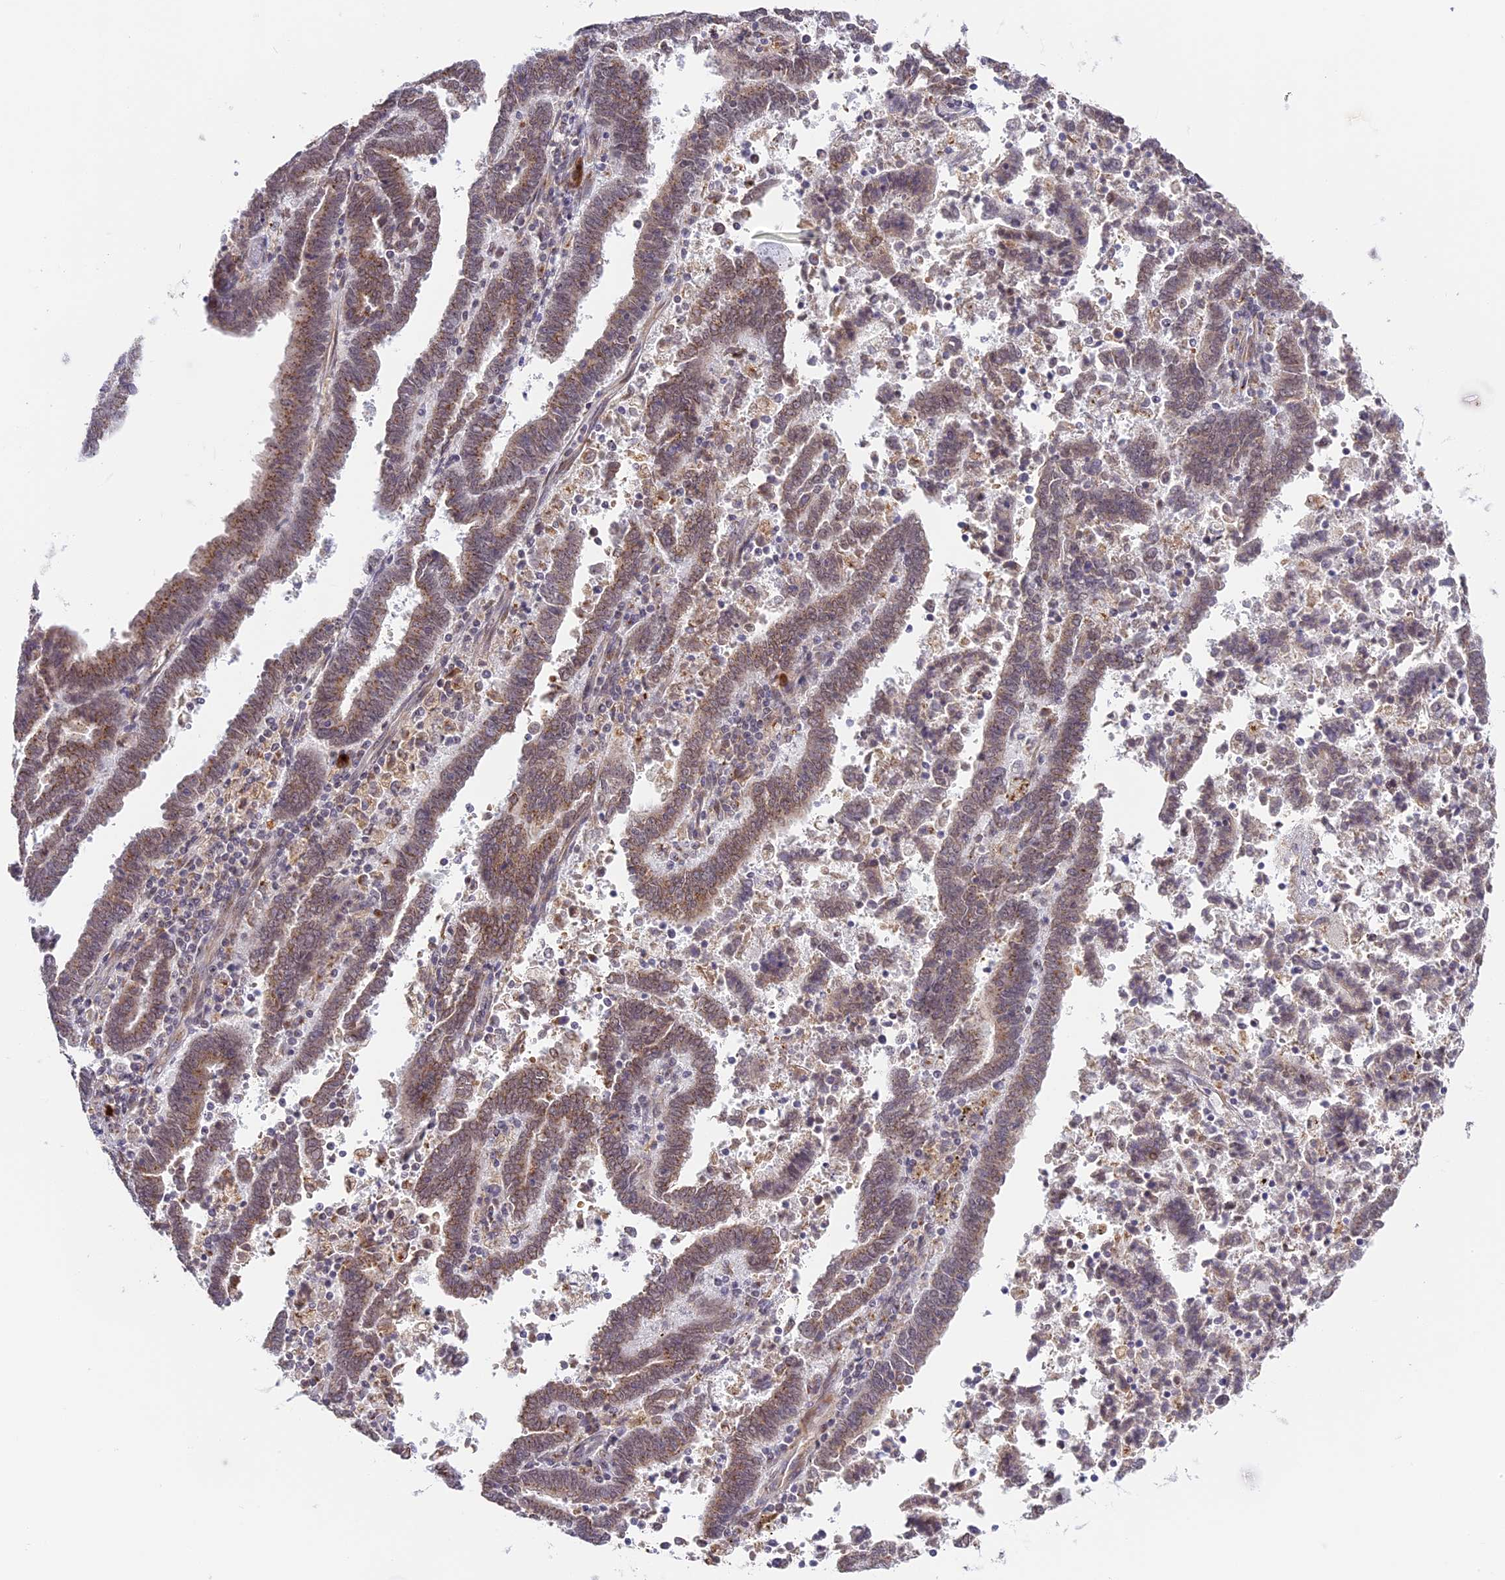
{"staining": {"intensity": "moderate", "quantity": ">75%", "location": "cytoplasmic/membranous"}, "tissue": "endometrial cancer", "cell_type": "Tumor cells", "image_type": "cancer", "snomed": [{"axis": "morphology", "description": "Adenocarcinoma, NOS"}, {"axis": "topography", "description": "Uterus"}], "caption": "Immunohistochemical staining of human adenocarcinoma (endometrial) exhibits medium levels of moderate cytoplasmic/membranous protein expression in approximately >75% of tumor cells. Nuclei are stained in blue.", "gene": "HEATR5B", "patient": {"sex": "female", "age": 83}}